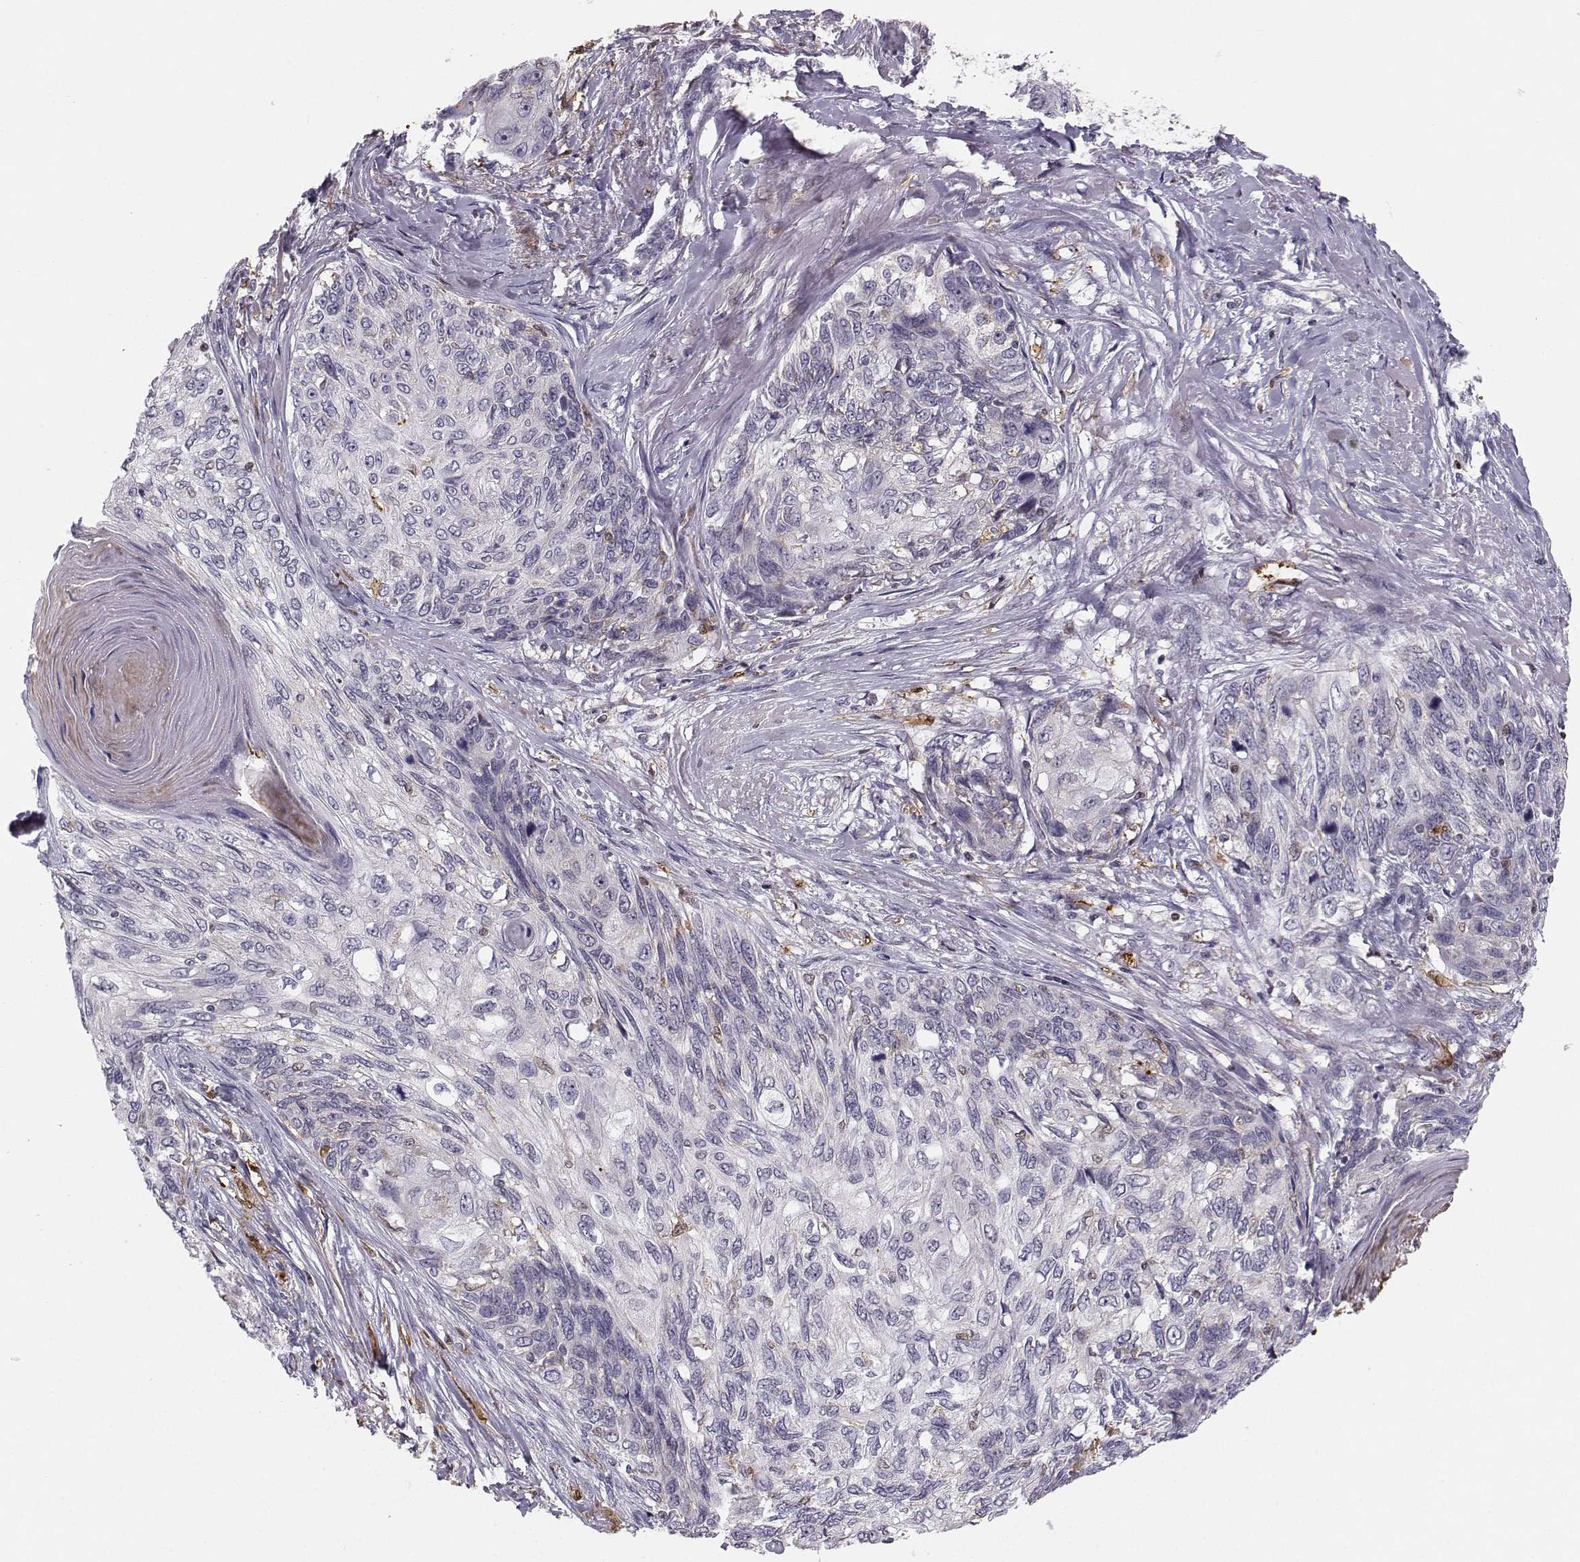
{"staining": {"intensity": "weak", "quantity": "<25%", "location": "cytoplasmic/membranous"}, "tissue": "skin cancer", "cell_type": "Tumor cells", "image_type": "cancer", "snomed": [{"axis": "morphology", "description": "Squamous cell carcinoma, NOS"}, {"axis": "topography", "description": "Skin"}], "caption": "A high-resolution micrograph shows immunohistochemistry staining of skin cancer, which demonstrates no significant expression in tumor cells. (Immunohistochemistry (ihc), brightfield microscopy, high magnification).", "gene": "HTR7", "patient": {"sex": "male", "age": 92}}